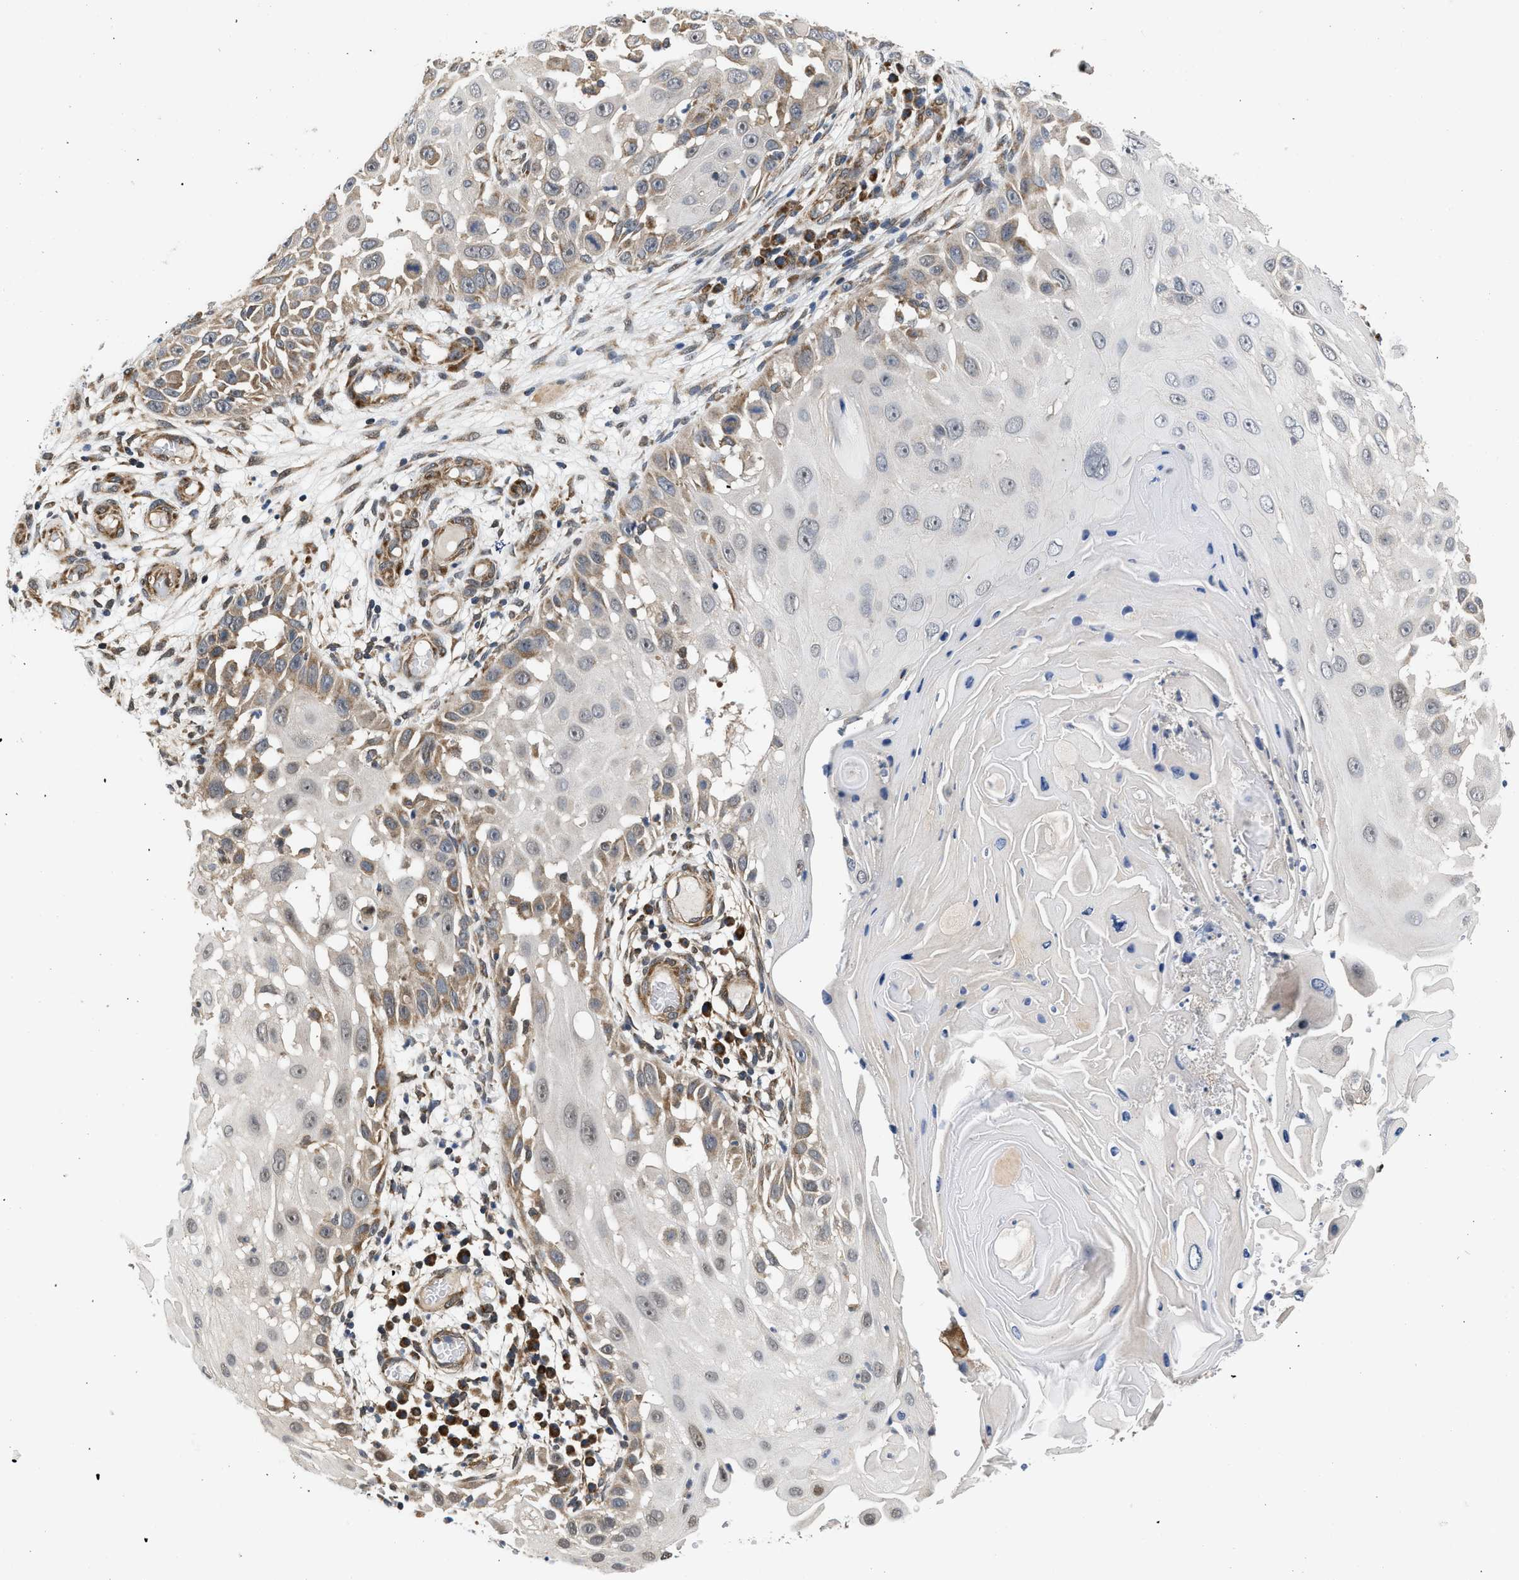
{"staining": {"intensity": "moderate", "quantity": "<25%", "location": "cytoplasmic/membranous"}, "tissue": "skin cancer", "cell_type": "Tumor cells", "image_type": "cancer", "snomed": [{"axis": "morphology", "description": "Squamous cell carcinoma, NOS"}, {"axis": "topography", "description": "Skin"}], "caption": "A micrograph of human skin squamous cell carcinoma stained for a protein exhibits moderate cytoplasmic/membranous brown staining in tumor cells.", "gene": "POLG2", "patient": {"sex": "female", "age": 44}}